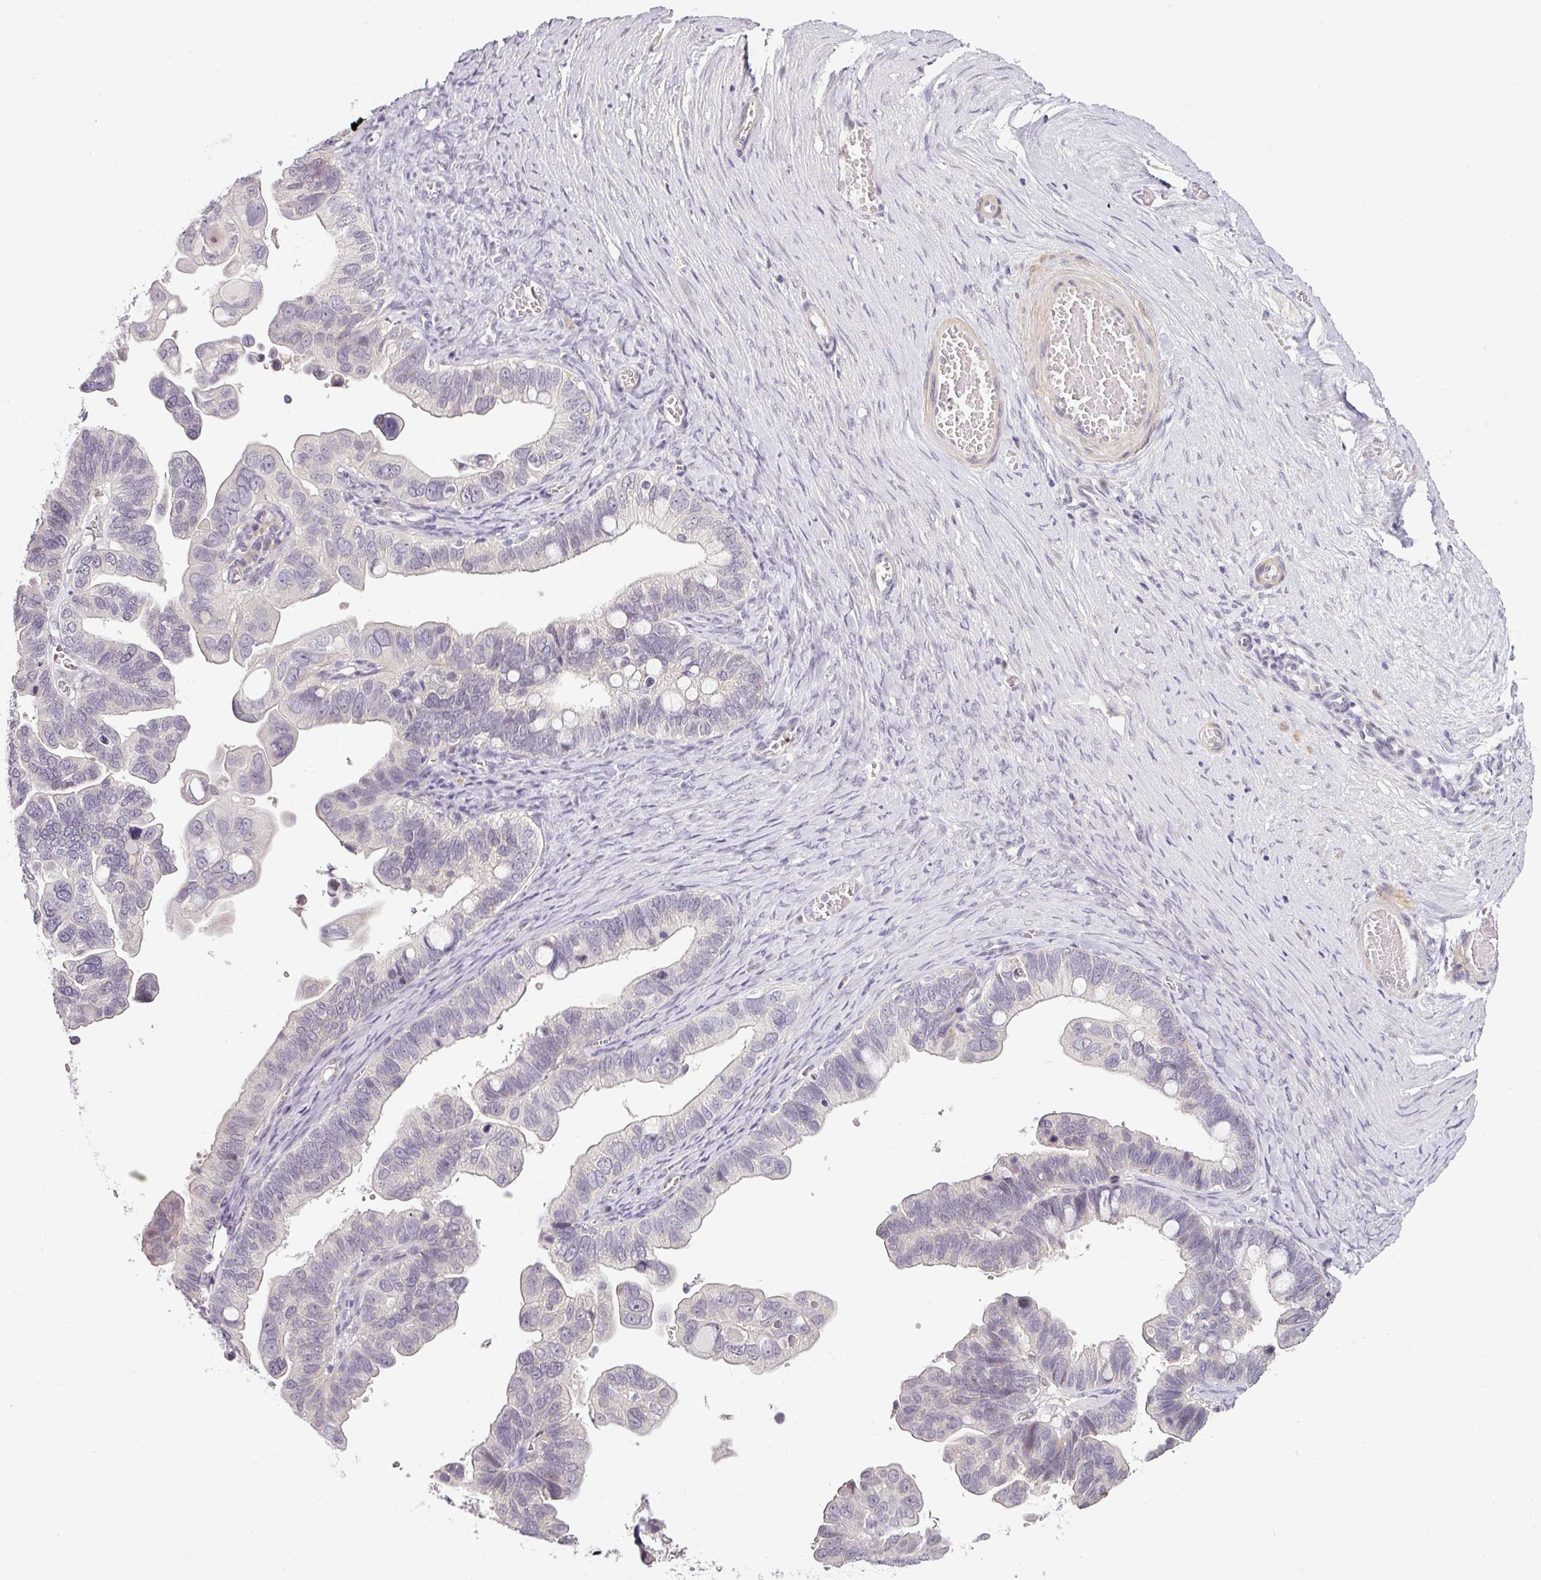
{"staining": {"intensity": "negative", "quantity": "none", "location": "none"}, "tissue": "ovarian cancer", "cell_type": "Tumor cells", "image_type": "cancer", "snomed": [{"axis": "morphology", "description": "Cystadenocarcinoma, serous, NOS"}, {"axis": "topography", "description": "Ovary"}], "caption": "This is an immunohistochemistry histopathology image of human serous cystadenocarcinoma (ovarian). There is no staining in tumor cells.", "gene": "OR52D1", "patient": {"sex": "female", "age": 56}}